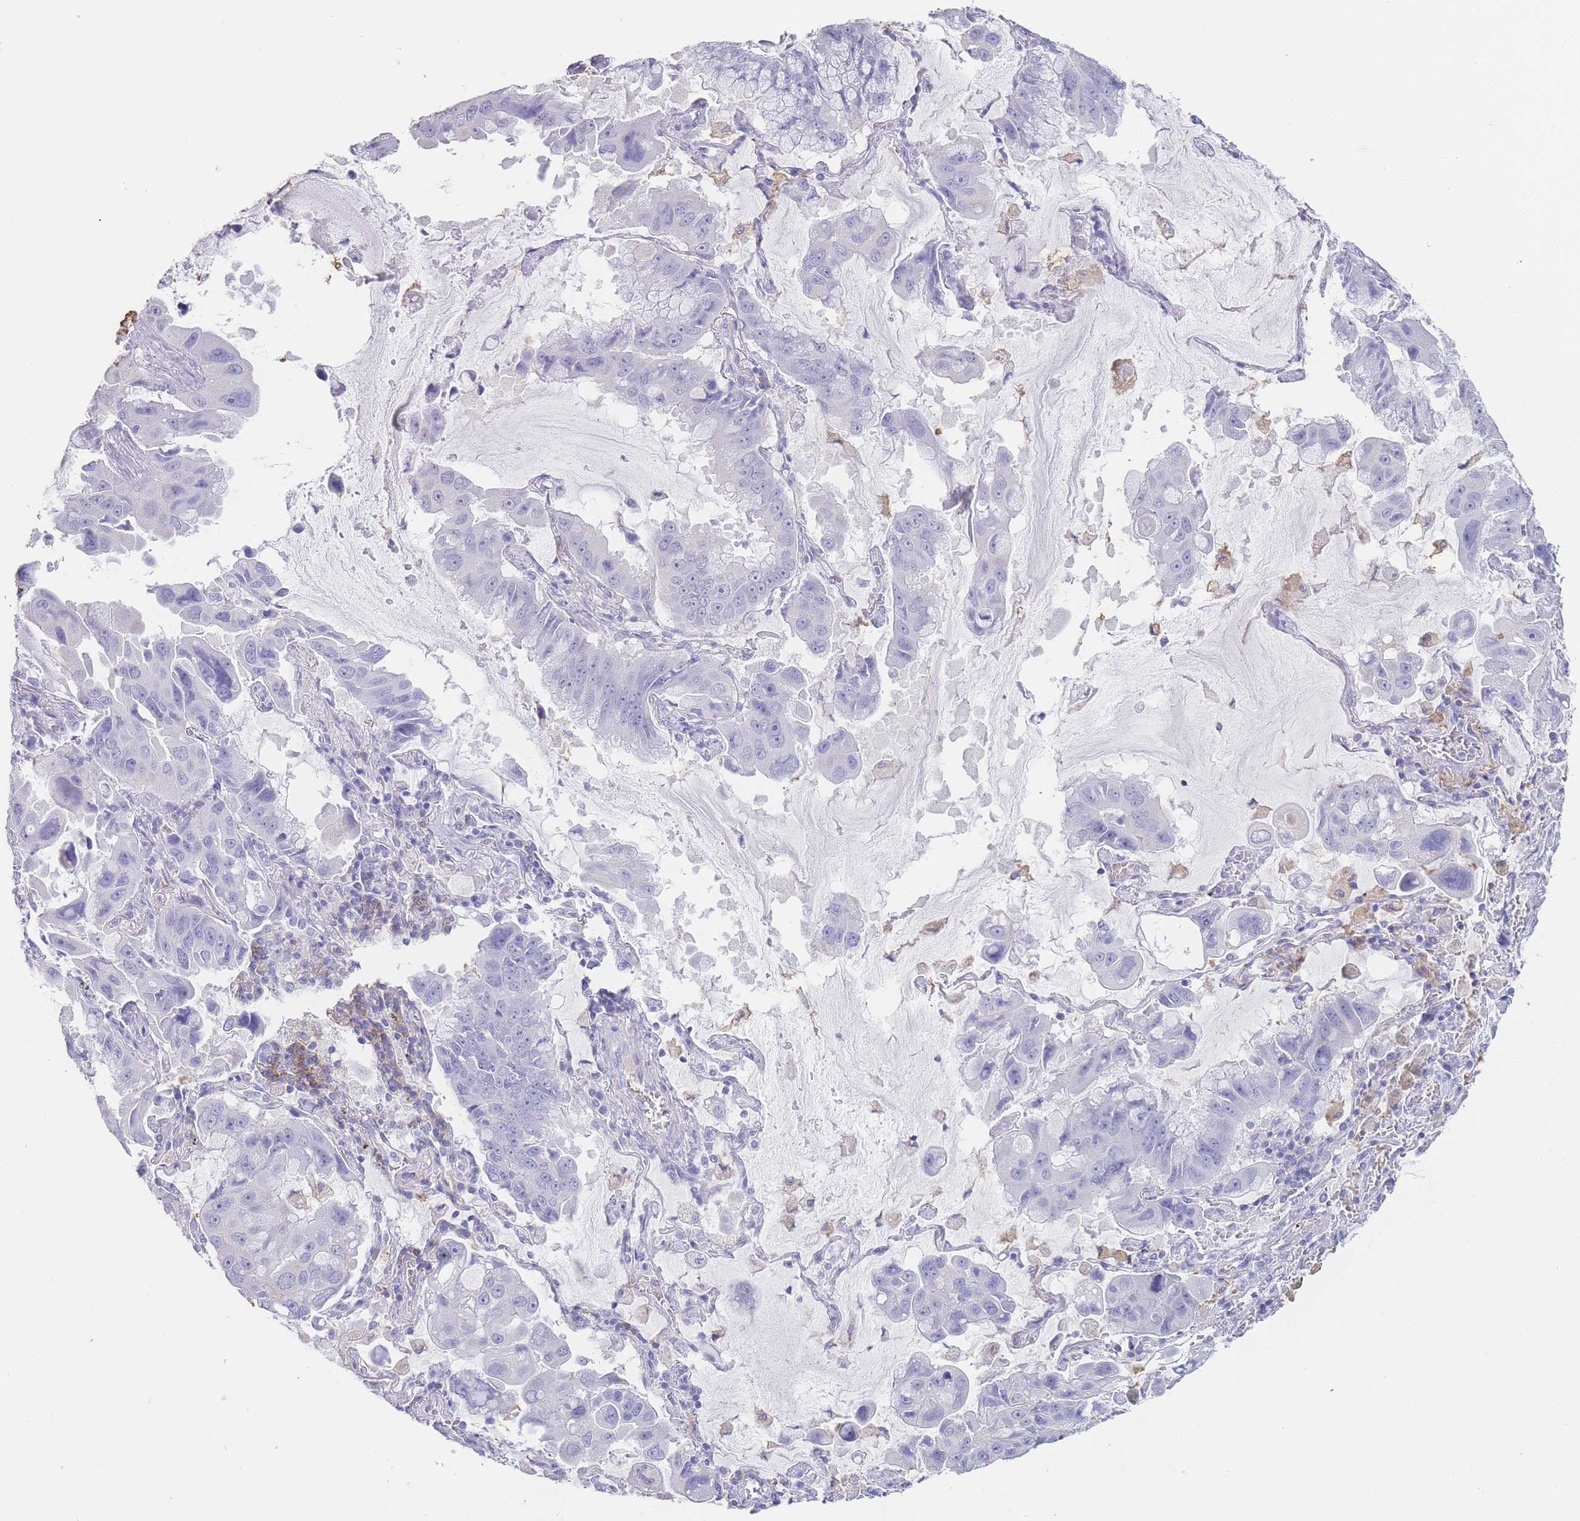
{"staining": {"intensity": "negative", "quantity": "none", "location": "none"}, "tissue": "lung cancer", "cell_type": "Tumor cells", "image_type": "cancer", "snomed": [{"axis": "morphology", "description": "Adenocarcinoma, NOS"}, {"axis": "topography", "description": "Lung"}], "caption": "Immunohistochemistry of lung cancer (adenocarcinoma) shows no positivity in tumor cells.", "gene": "CD37", "patient": {"sex": "male", "age": 64}}